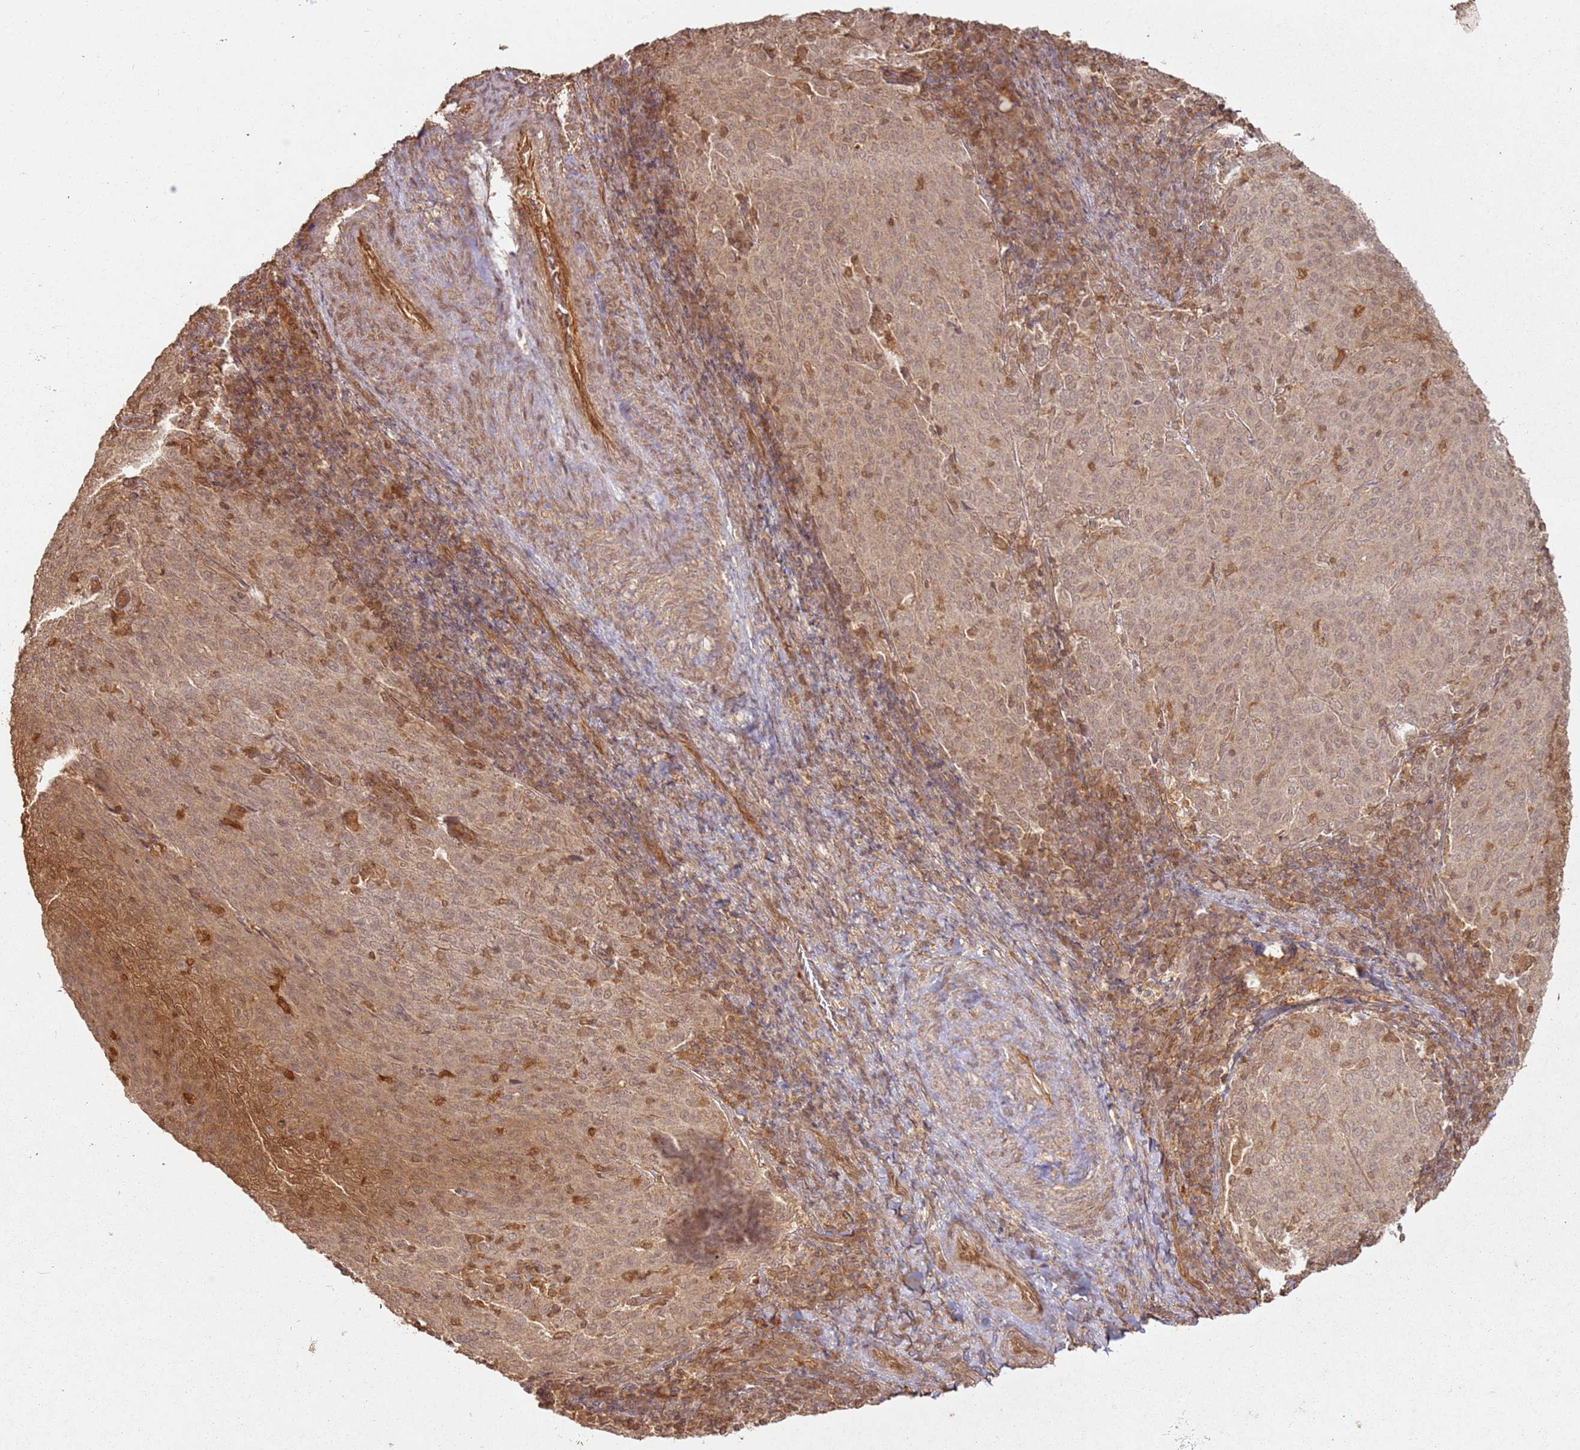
{"staining": {"intensity": "weak", "quantity": "25%-75%", "location": "cytoplasmic/membranous"}, "tissue": "cervical cancer", "cell_type": "Tumor cells", "image_type": "cancer", "snomed": [{"axis": "morphology", "description": "Squamous cell carcinoma, NOS"}, {"axis": "topography", "description": "Cervix"}], "caption": "Human cervical cancer (squamous cell carcinoma) stained with a brown dye demonstrates weak cytoplasmic/membranous positive staining in approximately 25%-75% of tumor cells.", "gene": "ZNF776", "patient": {"sex": "female", "age": 46}}